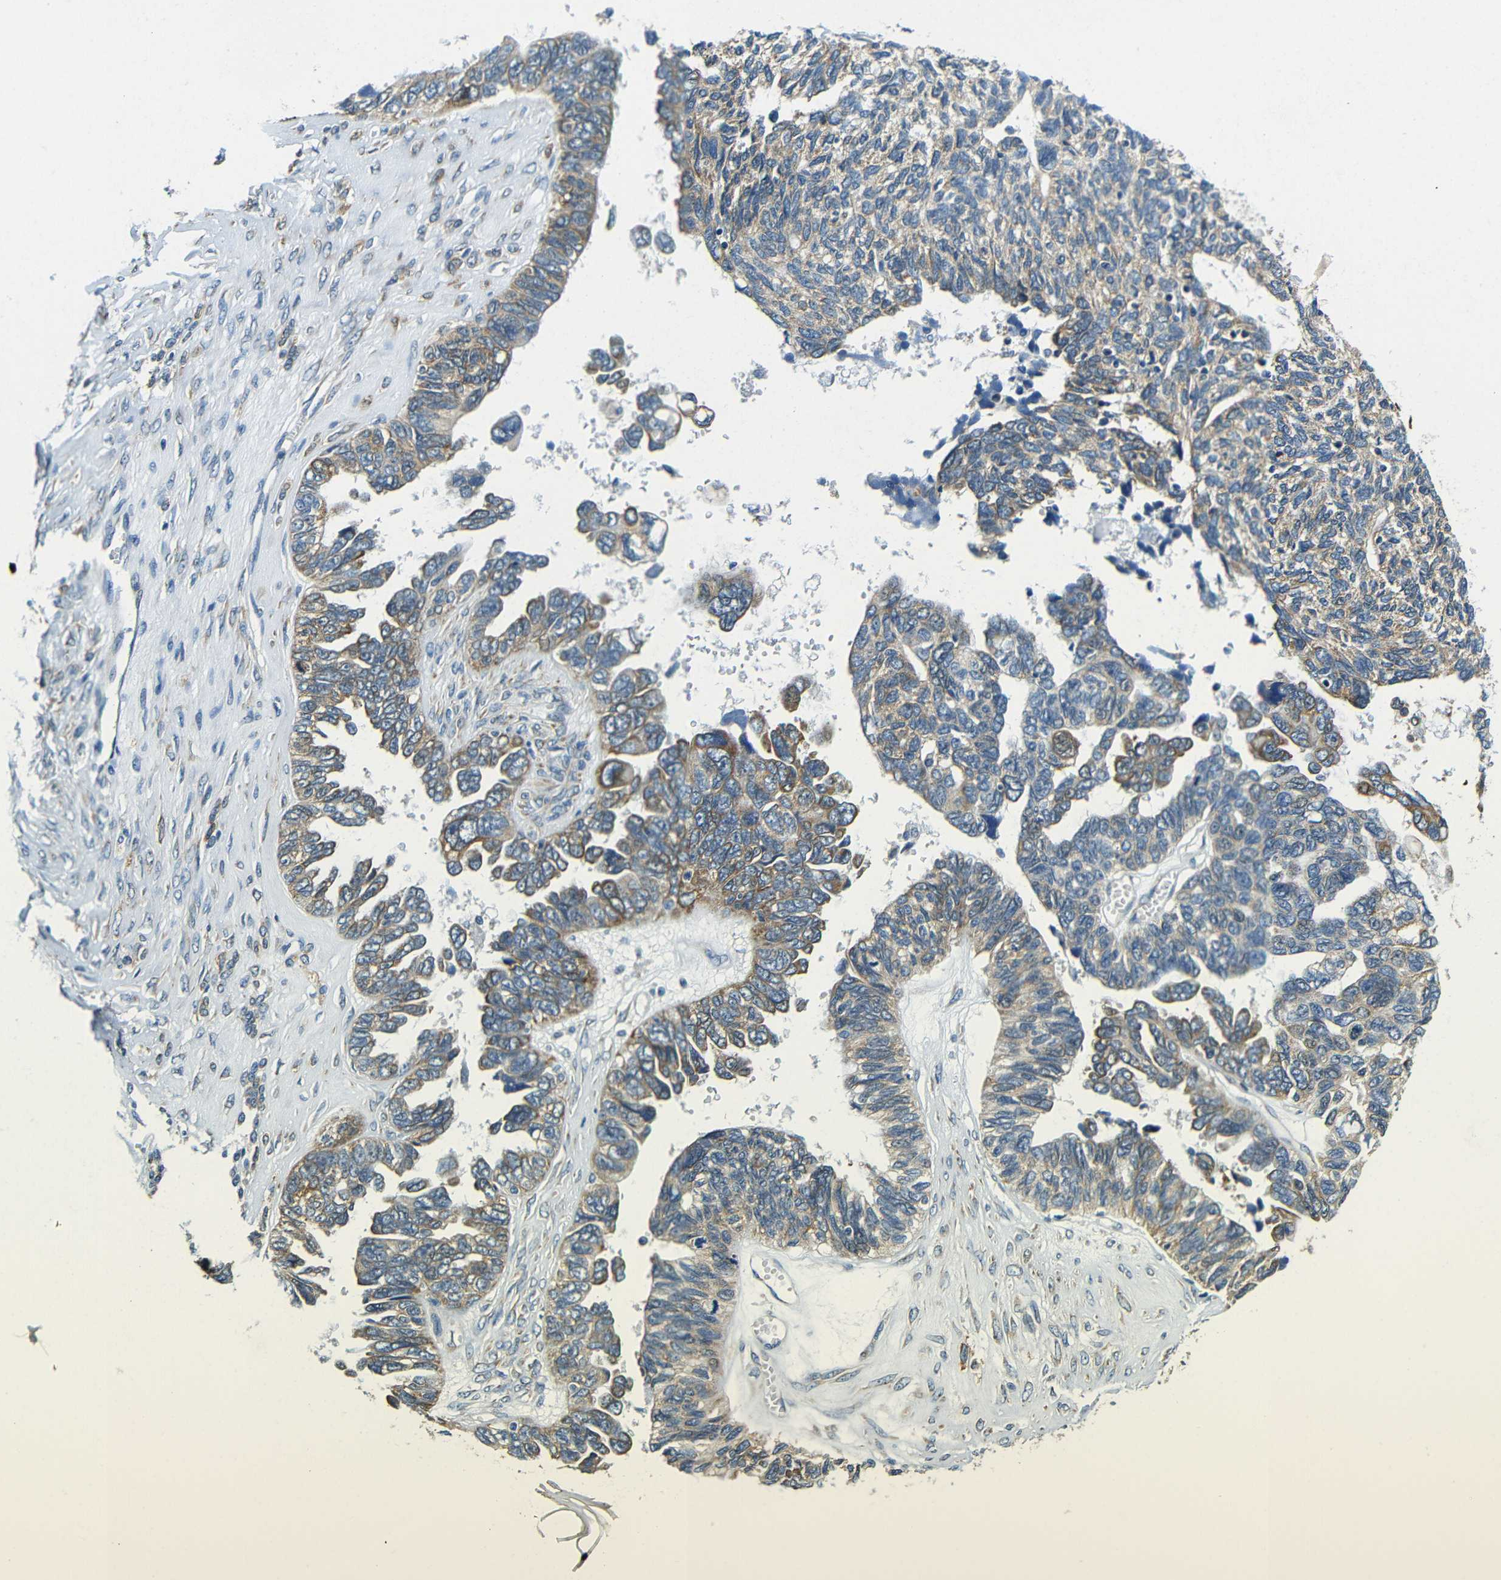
{"staining": {"intensity": "moderate", "quantity": ">75%", "location": "cytoplasmic/membranous"}, "tissue": "ovarian cancer", "cell_type": "Tumor cells", "image_type": "cancer", "snomed": [{"axis": "morphology", "description": "Cystadenocarcinoma, serous, NOS"}, {"axis": "topography", "description": "Ovary"}], "caption": "Protein staining of ovarian serous cystadenocarcinoma tissue demonstrates moderate cytoplasmic/membranous expression in approximately >75% of tumor cells.", "gene": "VAPB", "patient": {"sex": "female", "age": 79}}